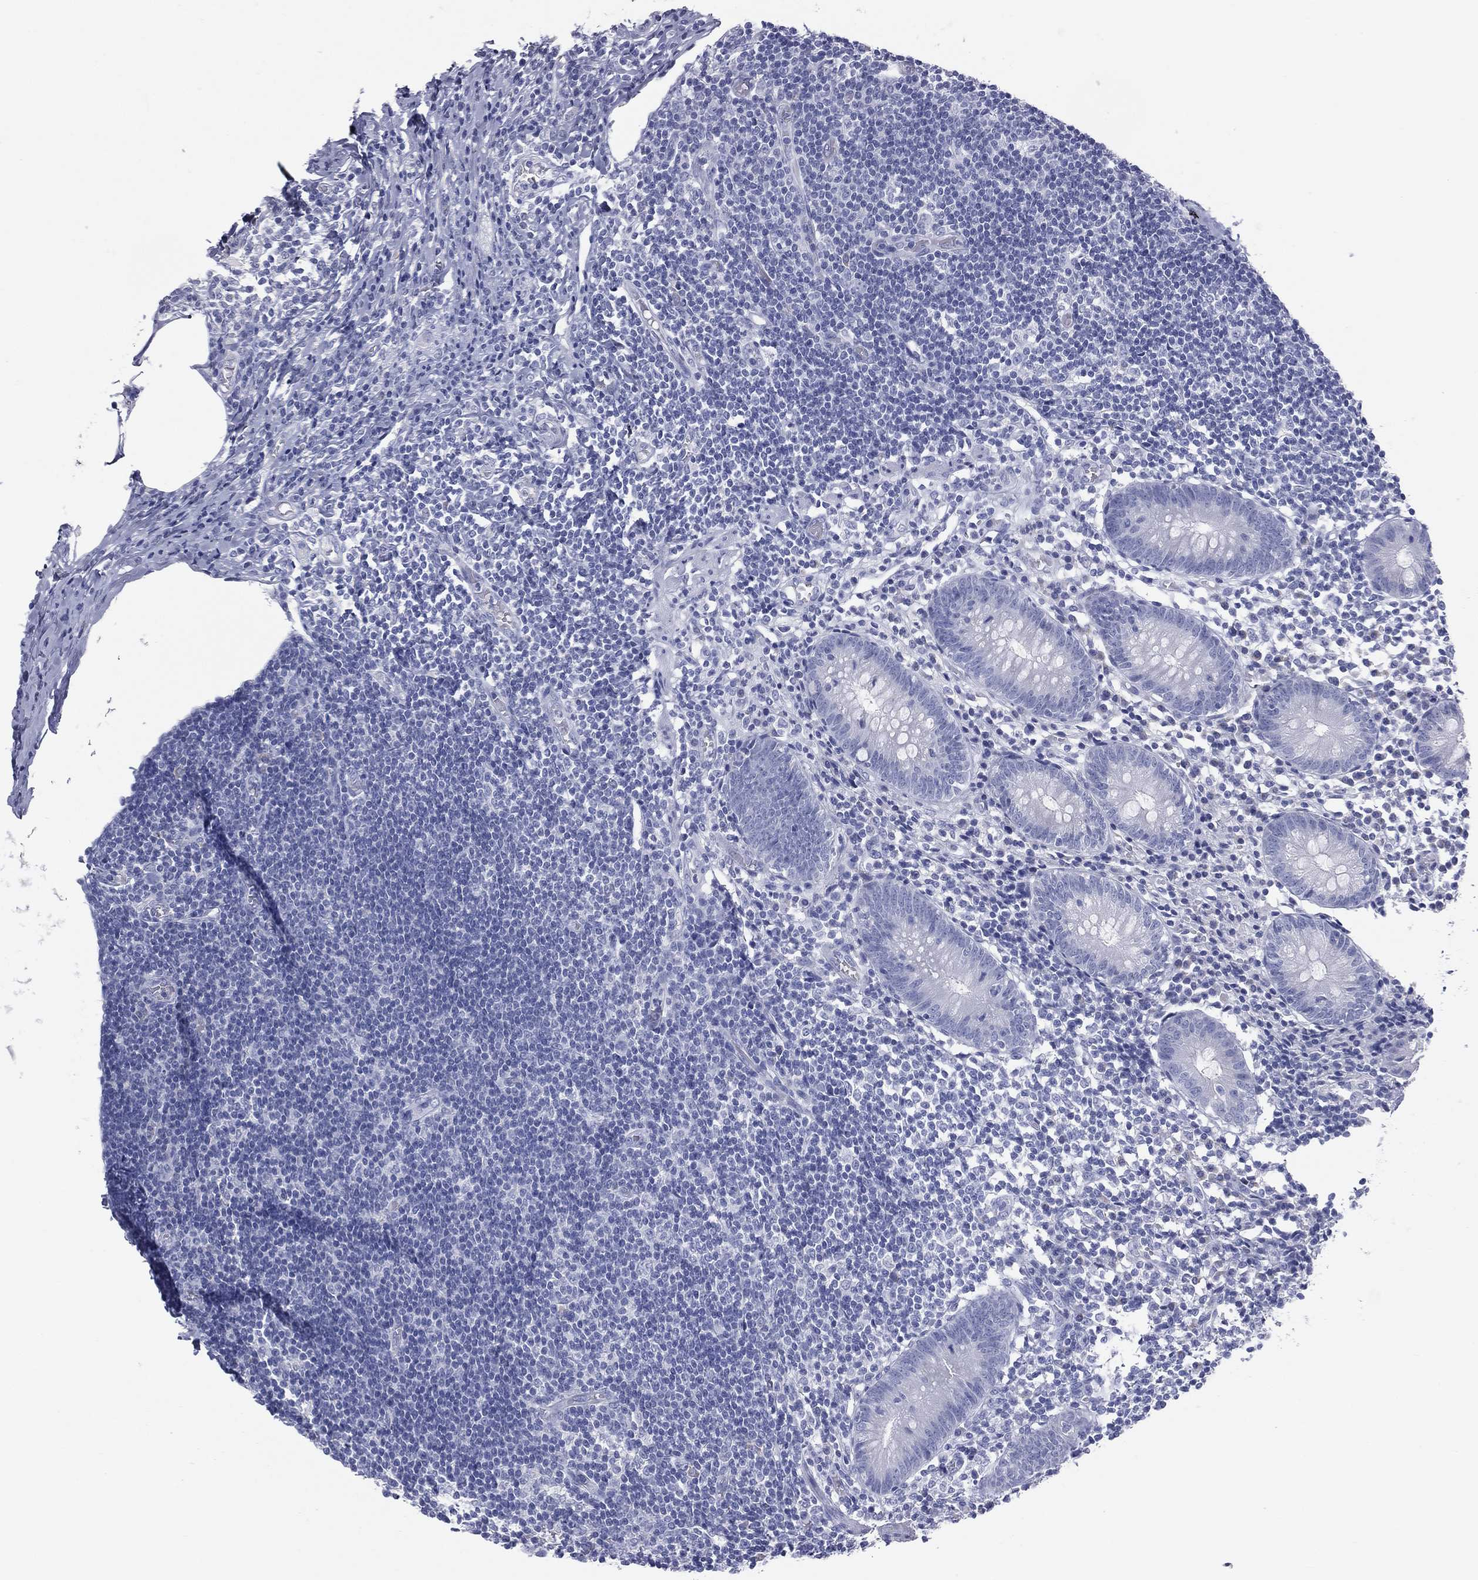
{"staining": {"intensity": "negative", "quantity": "none", "location": "none"}, "tissue": "appendix", "cell_type": "Glandular cells", "image_type": "normal", "snomed": [{"axis": "morphology", "description": "Normal tissue, NOS"}, {"axis": "topography", "description": "Appendix"}], "caption": "Immunohistochemistry micrograph of unremarkable appendix: appendix stained with DAB (3,3'-diaminobenzidine) displays no significant protein positivity in glandular cells. (Brightfield microscopy of DAB immunohistochemistry at high magnification).", "gene": "MLN", "patient": {"sex": "female", "age": 40}}